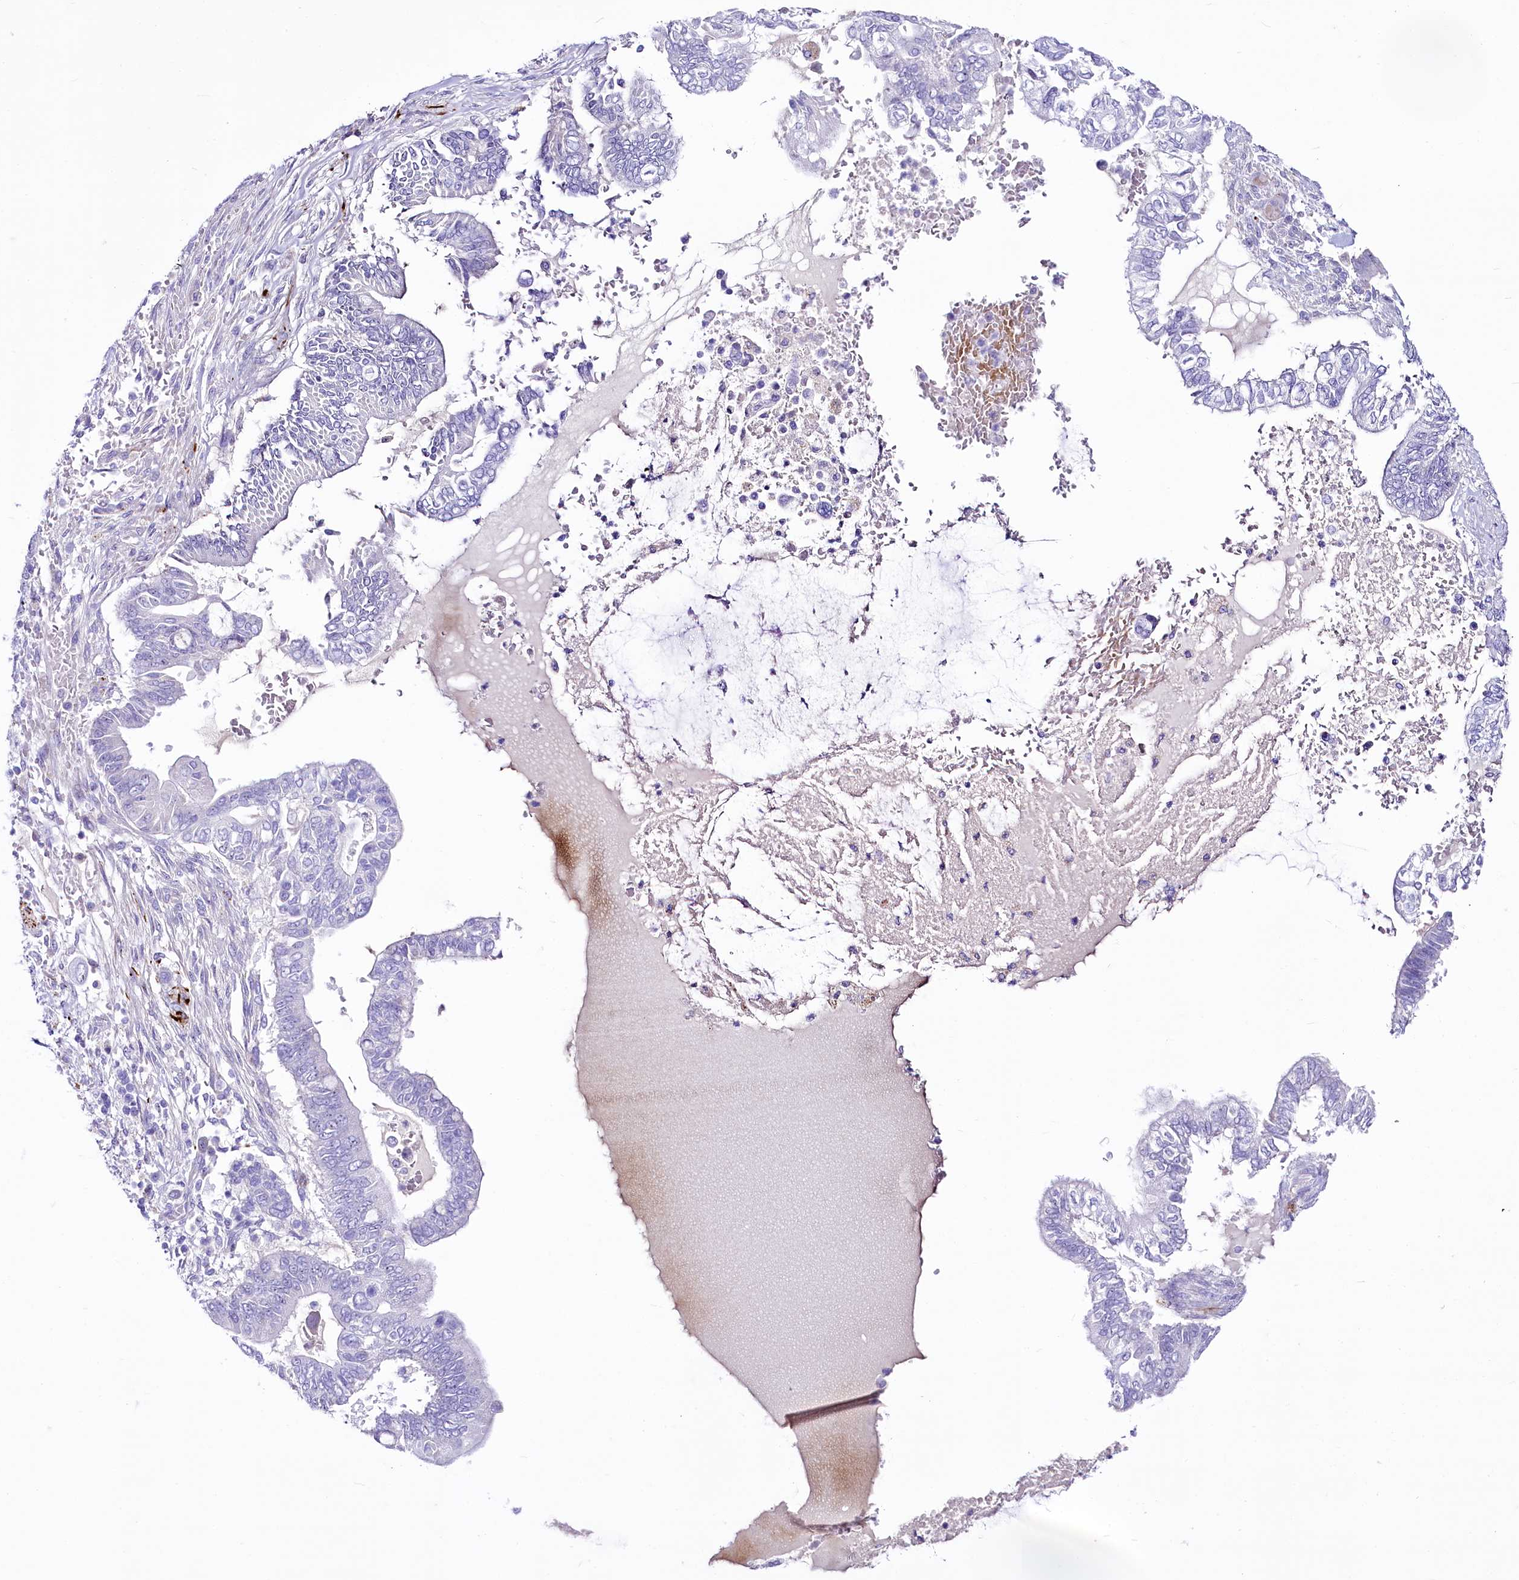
{"staining": {"intensity": "negative", "quantity": "none", "location": "none"}, "tissue": "pancreatic cancer", "cell_type": "Tumor cells", "image_type": "cancer", "snomed": [{"axis": "morphology", "description": "Adenocarcinoma, NOS"}, {"axis": "topography", "description": "Pancreas"}], "caption": "Pancreatic cancer stained for a protein using immunohistochemistry (IHC) displays no staining tumor cells.", "gene": "SH3TC2", "patient": {"sex": "male", "age": 68}}